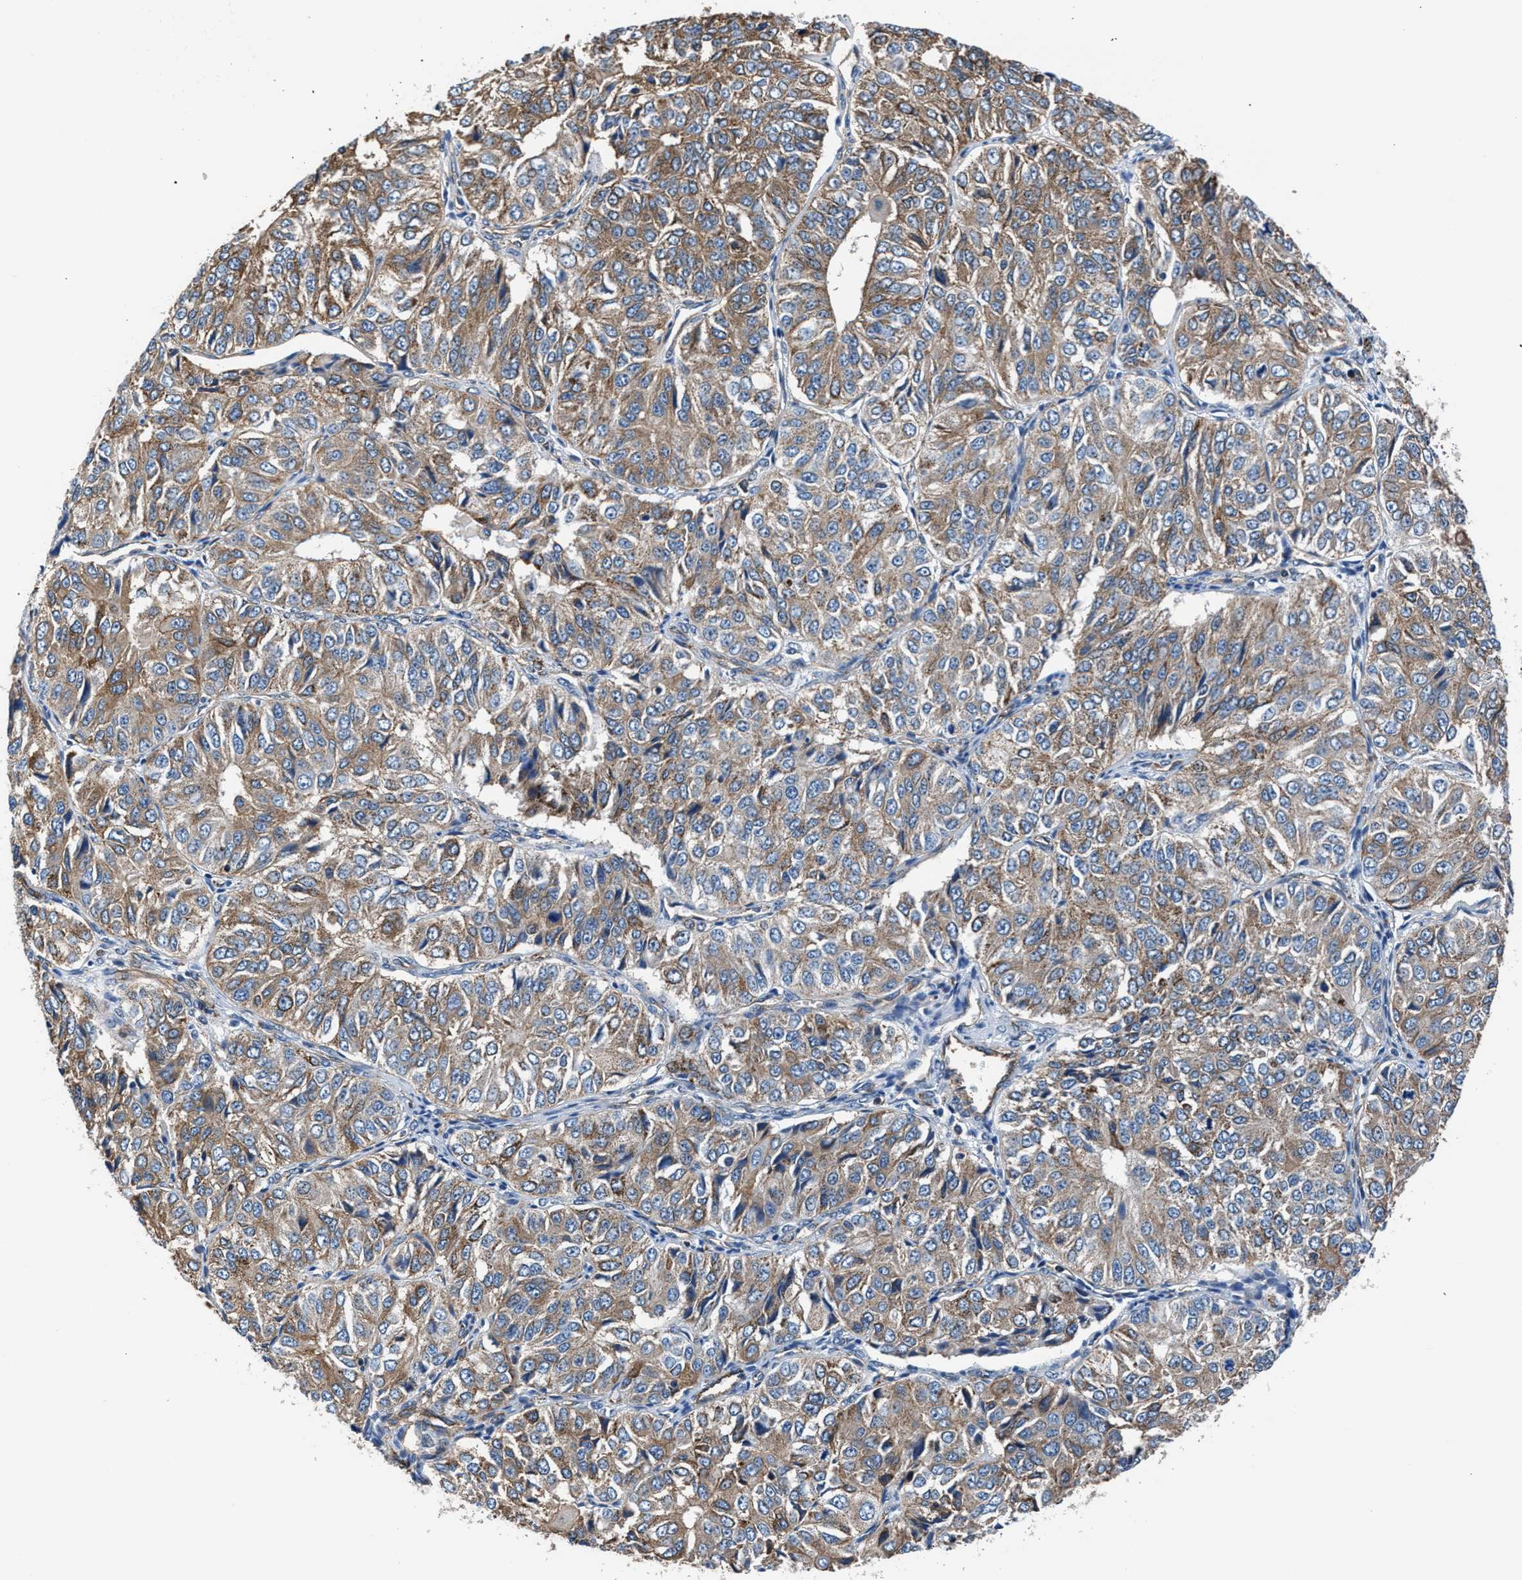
{"staining": {"intensity": "moderate", "quantity": ">75%", "location": "cytoplasmic/membranous"}, "tissue": "ovarian cancer", "cell_type": "Tumor cells", "image_type": "cancer", "snomed": [{"axis": "morphology", "description": "Carcinoma, endometroid"}, {"axis": "topography", "description": "Ovary"}], "caption": "Brown immunohistochemical staining in endometroid carcinoma (ovarian) shows moderate cytoplasmic/membranous positivity in about >75% of tumor cells.", "gene": "NKTR", "patient": {"sex": "female", "age": 51}}